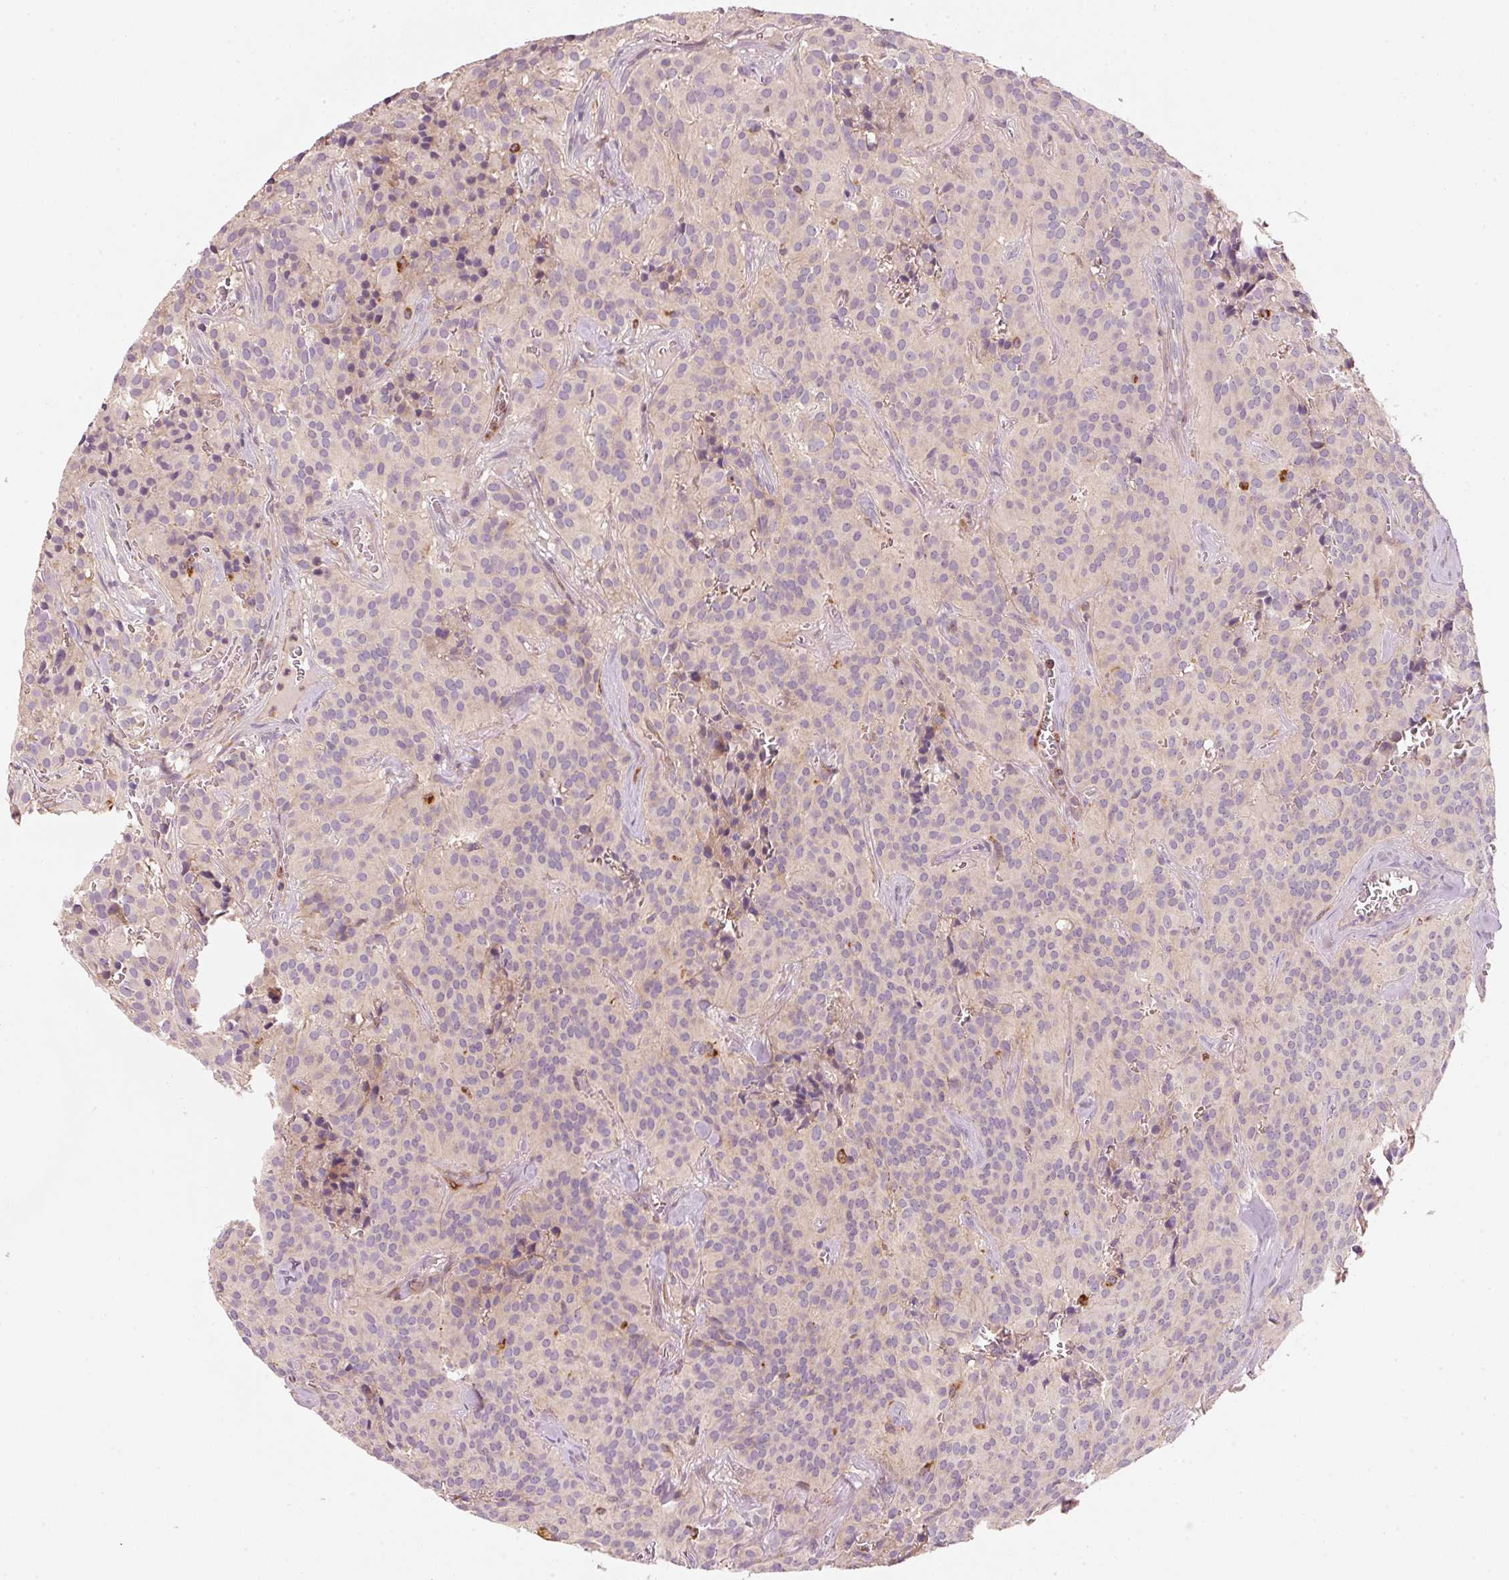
{"staining": {"intensity": "negative", "quantity": "none", "location": "none"}, "tissue": "glioma", "cell_type": "Tumor cells", "image_type": "cancer", "snomed": [{"axis": "morphology", "description": "Glioma, malignant, Low grade"}, {"axis": "topography", "description": "Brain"}], "caption": "This is an immunohistochemistry micrograph of glioma. There is no staining in tumor cells.", "gene": "KLHL21", "patient": {"sex": "male", "age": 42}}